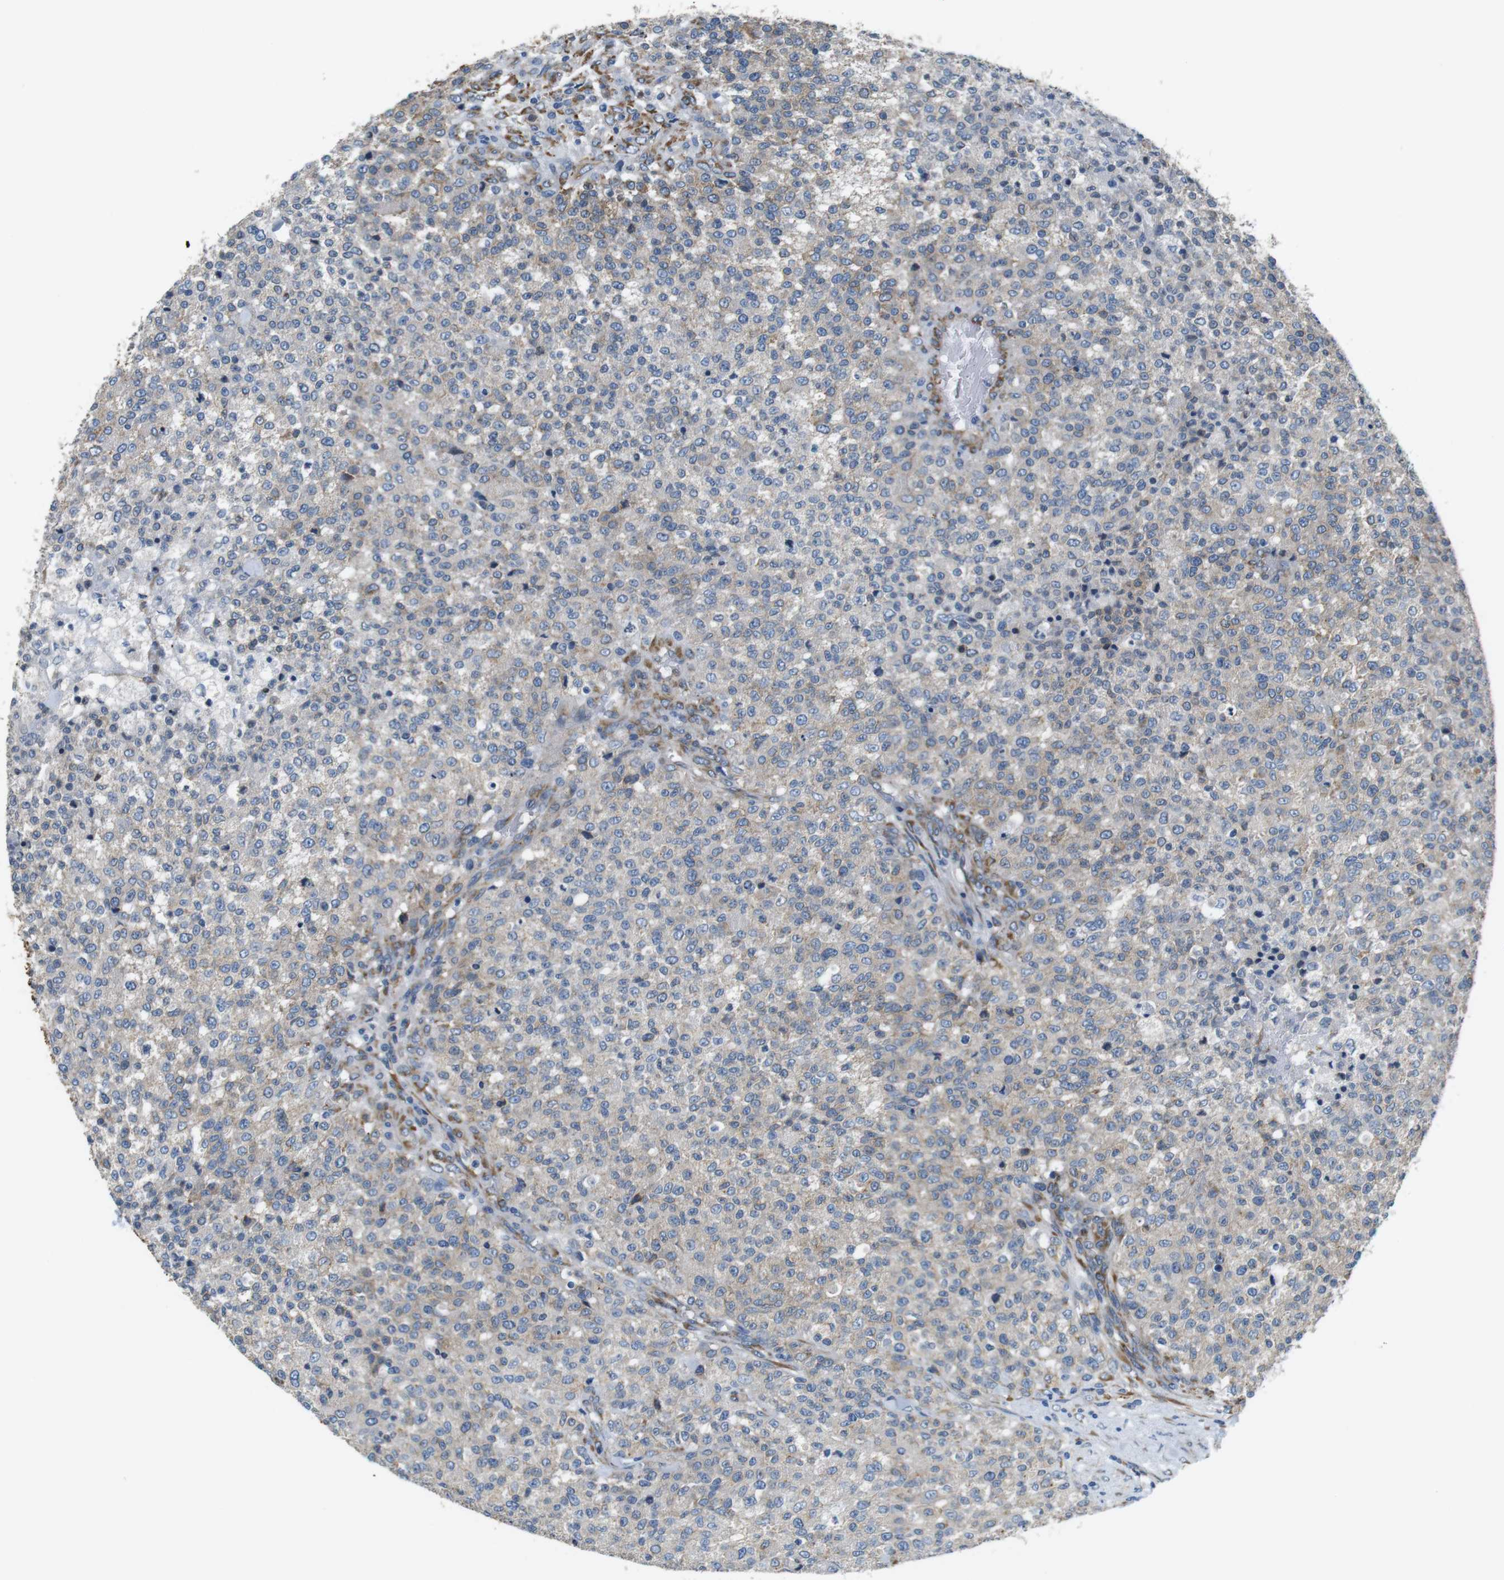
{"staining": {"intensity": "negative", "quantity": "none", "location": "none"}, "tissue": "testis cancer", "cell_type": "Tumor cells", "image_type": "cancer", "snomed": [{"axis": "morphology", "description": "Seminoma, NOS"}, {"axis": "topography", "description": "Testis"}], "caption": "Histopathology image shows no protein staining in tumor cells of seminoma (testis) tissue. Brightfield microscopy of immunohistochemistry (IHC) stained with DAB (3,3'-diaminobenzidine) (brown) and hematoxylin (blue), captured at high magnification.", "gene": "UNC5CL", "patient": {"sex": "male", "age": 59}}